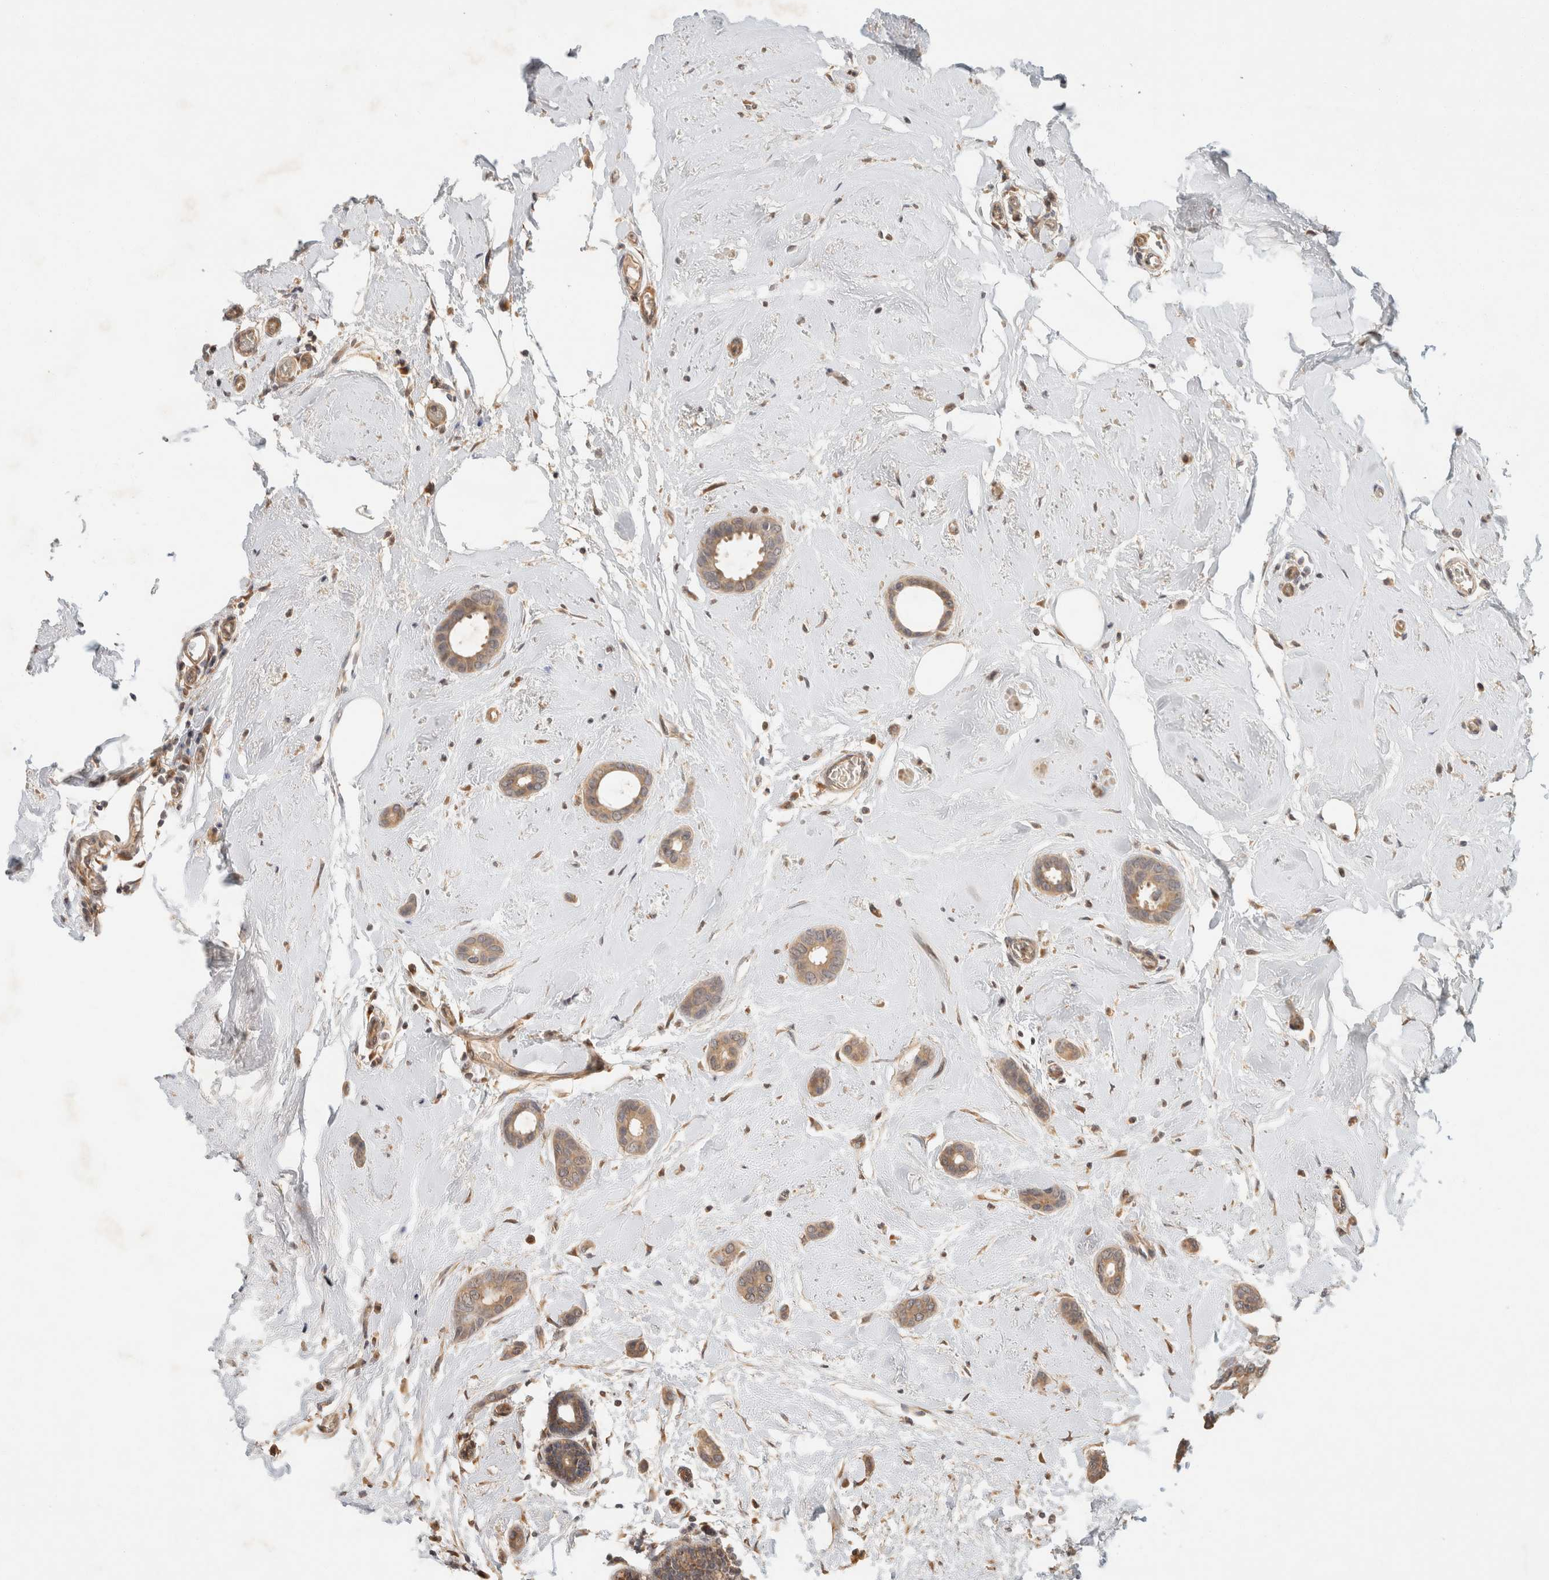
{"staining": {"intensity": "moderate", "quantity": ">75%", "location": "cytoplasmic/membranous"}, "tissue": "breast cancer", "cell_type": "Tumor cells", "image_type": "cancer", "snomed": [{"axis": "morphology", "description": "Duct carcinoma"}, {"axis": "topography", "description": "Breast"}], "caption": "A high-resolution image shows immunohistochemistry staining of intraductal carcinoma (breast), which demonstrates moderate cytoplasmic/membranous positivity in about >75% of tumor cells. The protein is stained brown, and the nuclei are stained in blue (DAB IHC with brightfield microscopy, high magnification).", "gene": "TACC1", "patient": {"sex": "female", "age": 55}}